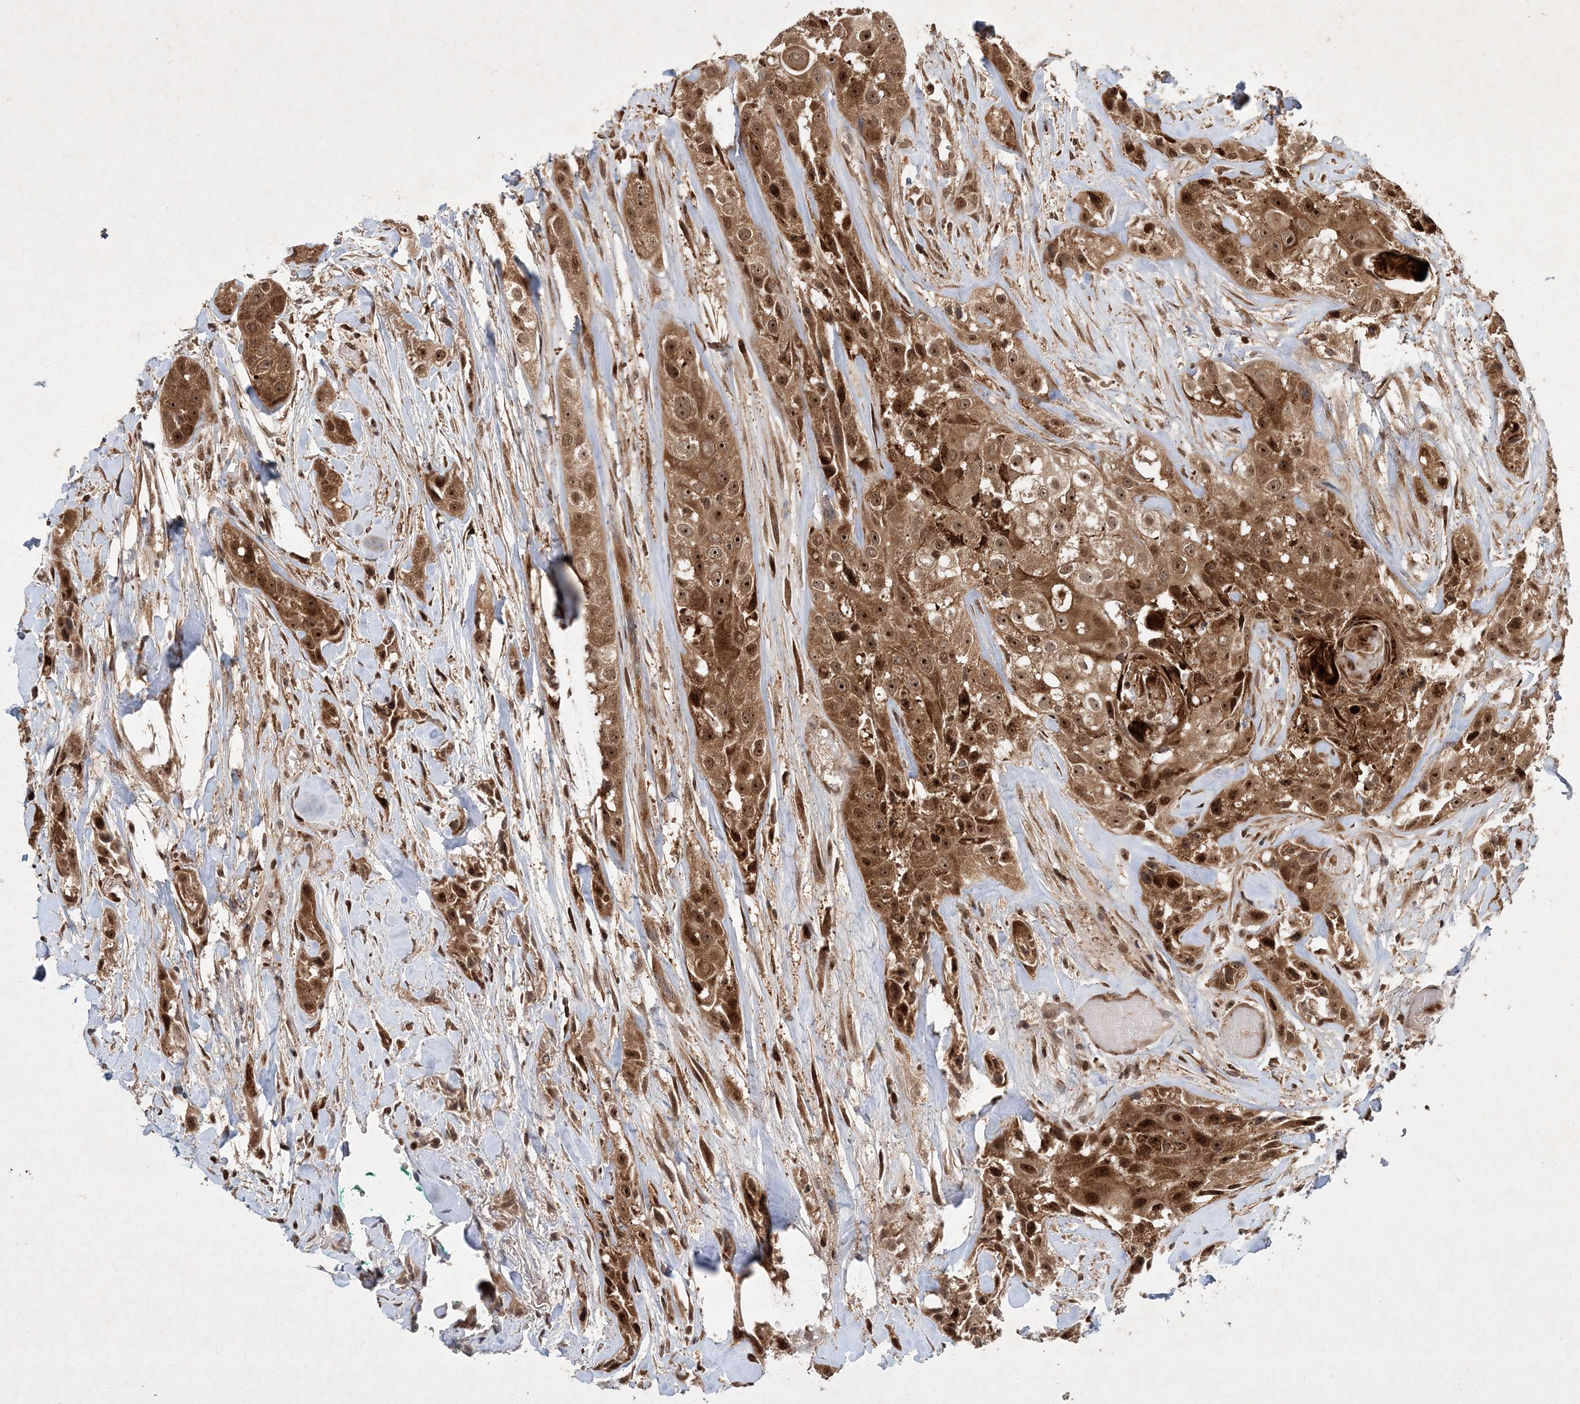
{"staining": {"intensity": "moderate", "quantity": ">75%", "location": "cytoplasmic/membranous,nuclear"}, "tissue": "head and neck cancer", "cell_type": "Tumor cells", "image_type": "cancer", "snomed": [{"axis": "morphology", "description": "Normal tissue, NOS"}, {"axis": "morphology", "description": "Squamous cell carcinoma, NOS"}, {"axis": "topography", "description": "Skeletal muscle"}, {"axis": "topography", "description": "Head-Neck"}], "caption": "There is medium levels of moderate cytoplasmic/membranous and nuclear staining in tumor cells of head and neck cancer, as demonstrated by immunohistochemical staining (brown color).", "gene": "UBR3", "patient": {"sex": "male", "age": 51}}